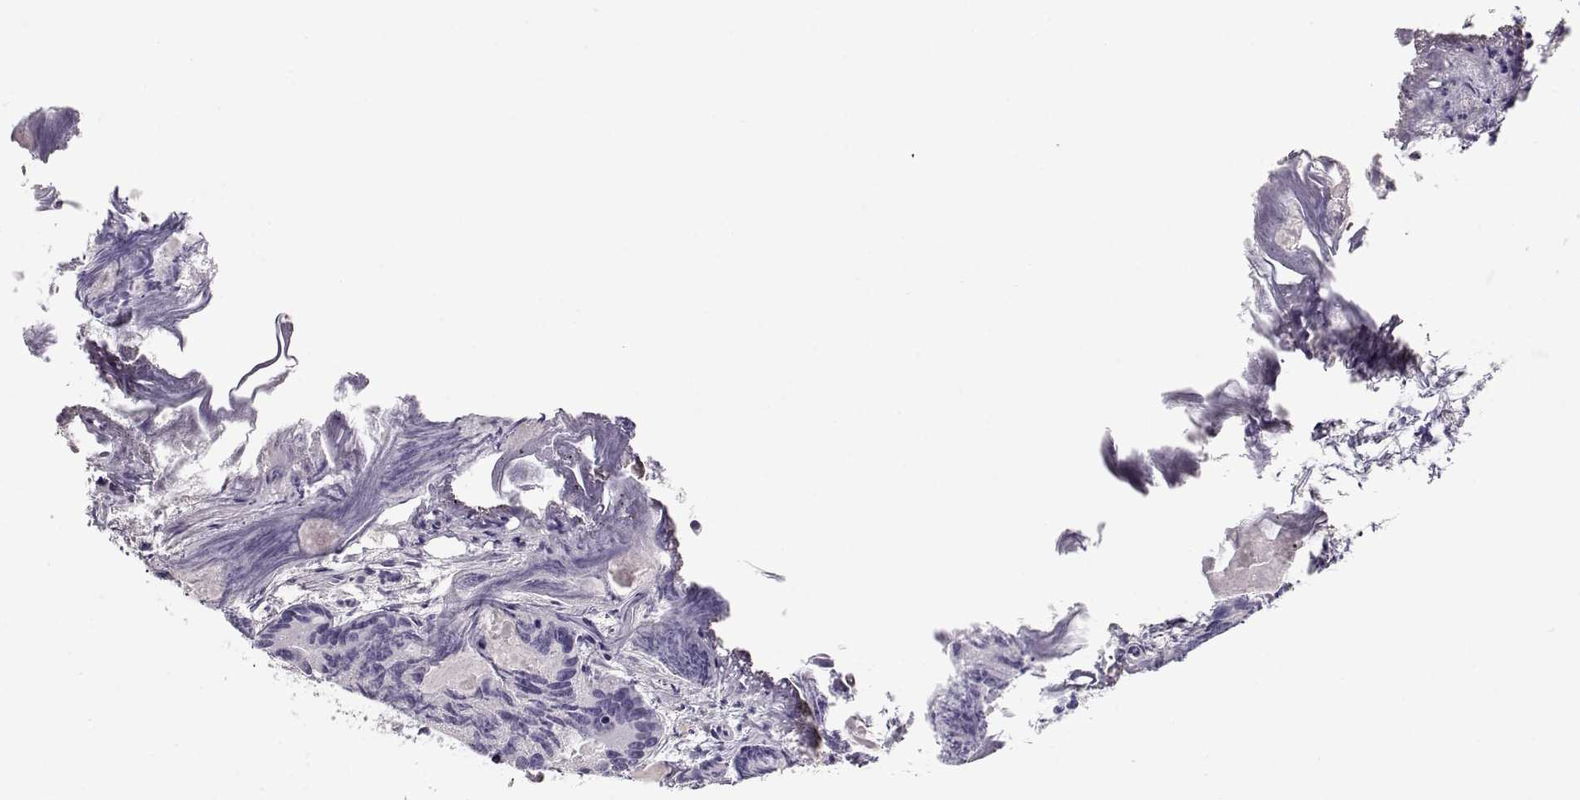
{"staining": {"intensity": "negative", "quantity": "none", "location": "none"}, "tissue": "prostate cancer", "cell_type": "Tumor cells", "image_type": "cancer", "snomed": [{"axis": "morphology", "description": "Adenocarcinoma, Medium grade"}, {"axis": "topography", "description": "Prostate"}], "caption": "The histopathology image reveals no significant positivity in tumor cells of prostate medium-grade adenocarcinoma.", "gene": "MAGEC1", "patient": {"sex": "male", "age": 74}}